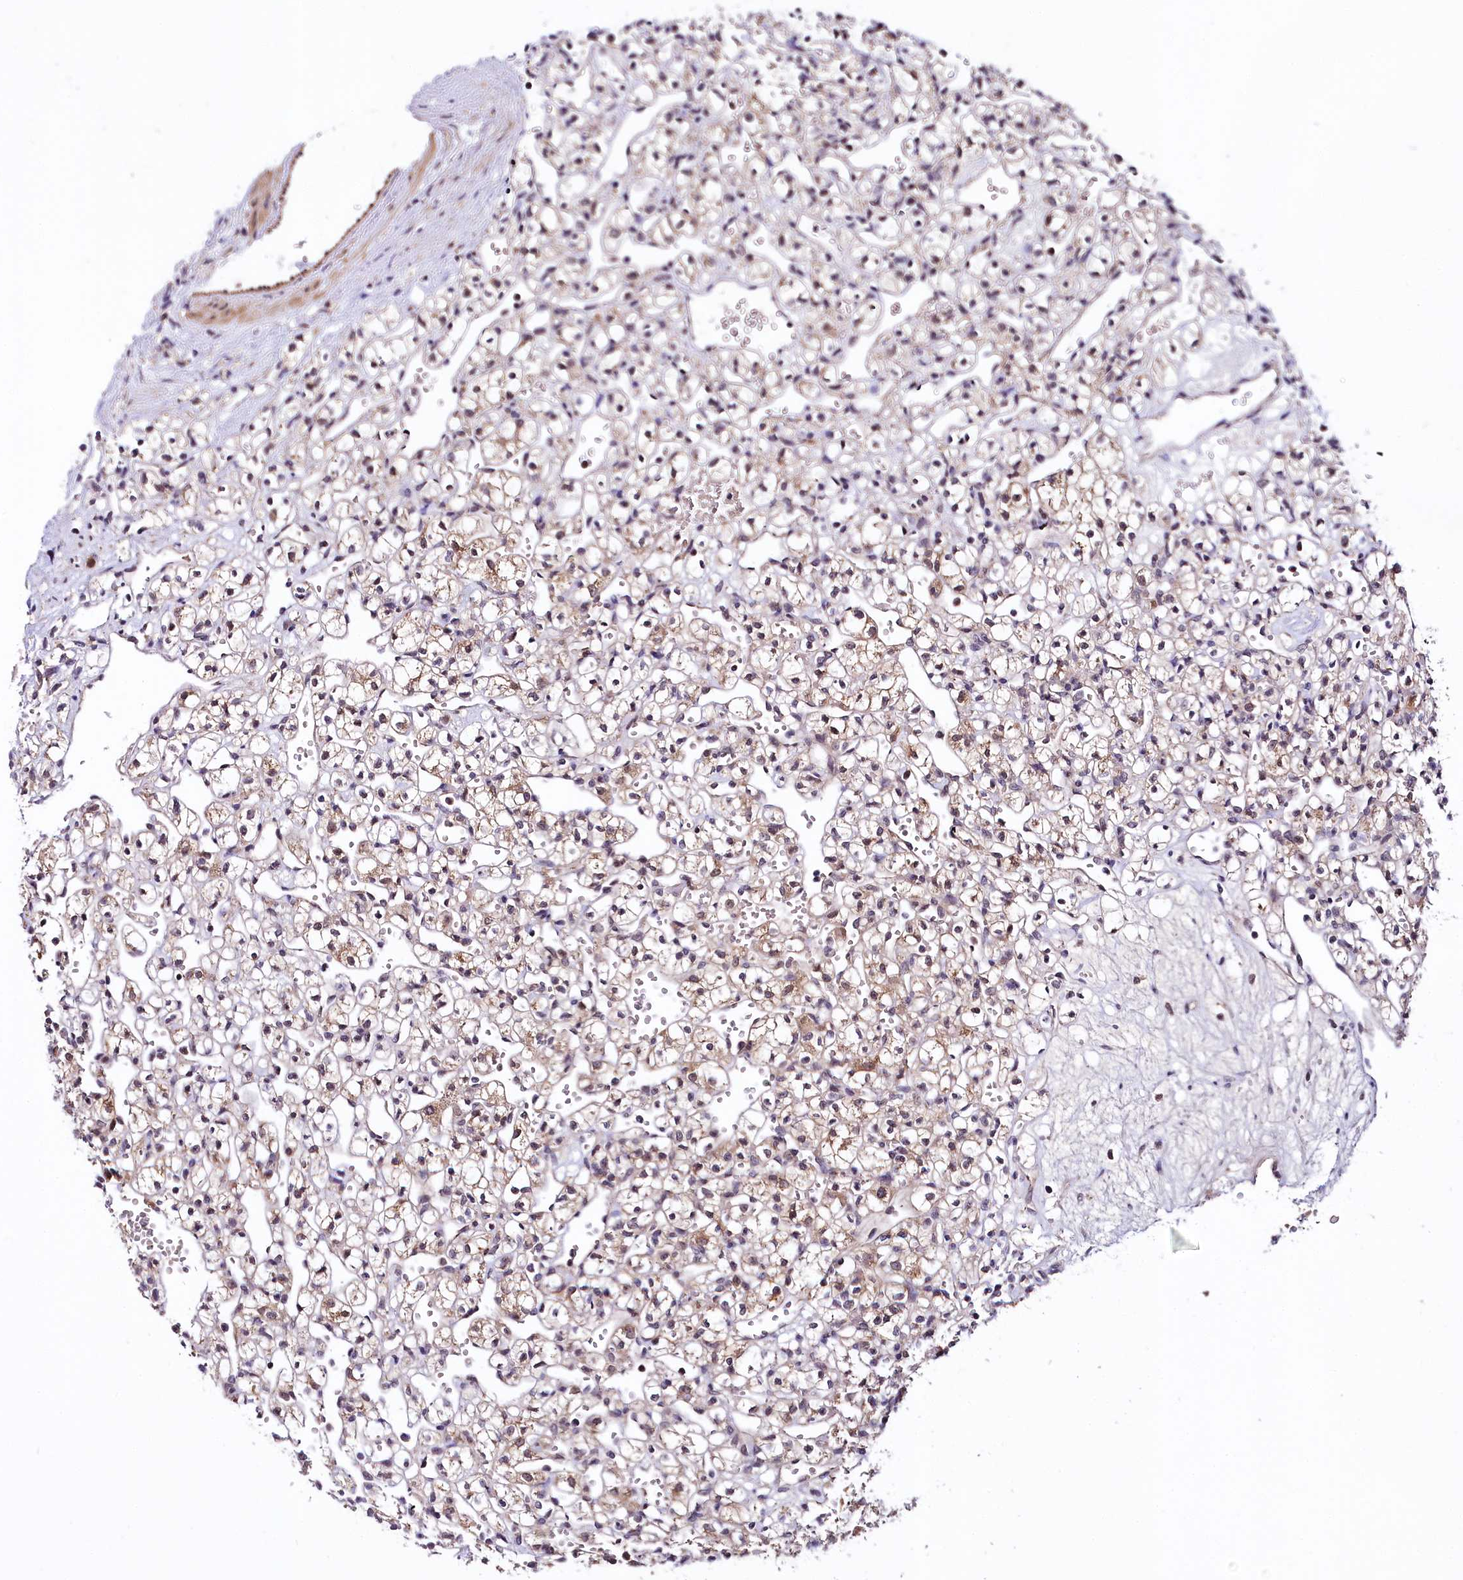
{"staining": {"intensity": "weak", "quantity": "25%-75%", "location": "cytoplasmic/membranous"}, "tissue": "renal cancer", "cell_type": "Tumor cells", "image_type": "cancer", "snomed": [{"axis": "morphology", "description": "Adenocarcinoma, NOS"}, {"axis": "topography", "description": "Kidney"}], "caption": "Renal cancer (adenocarcinoma) stained with a protein marker exhibits weak staining in tumor cells.", "gene": "UBE3A", "patient": {"sex": "female", "age": 59}}